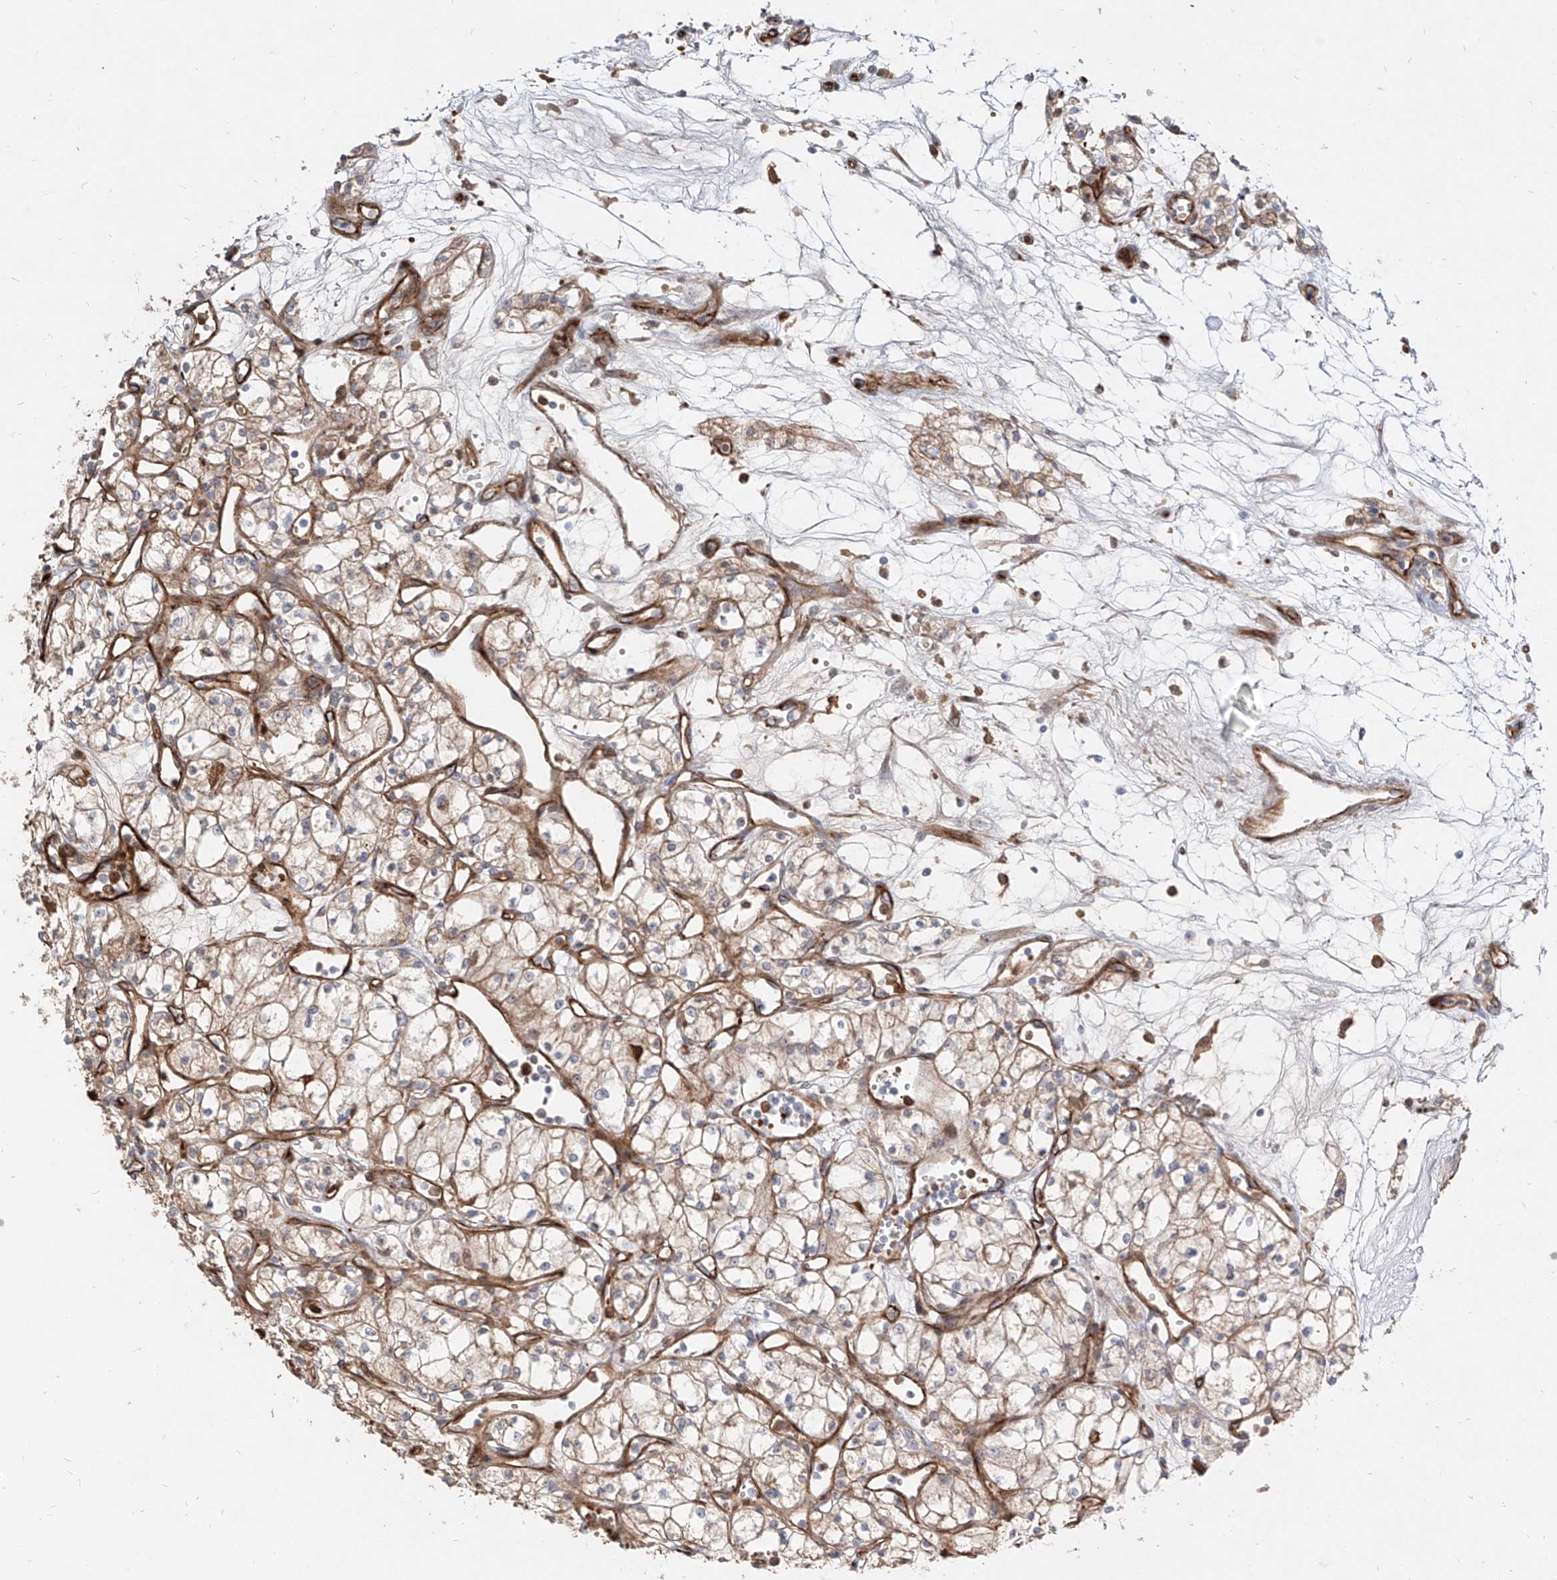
{"staining": {"intensity": "weak", "quantity": ">75%", "location": "cytoplasmic/membranous"}, "tissue": "renal cancer", "cell_type": "Tumor cells", "image_type": "cancer", "snomed": [{"axis": "morphology", "description": "Adenocarcinoma, NOS"}, {"axis": "topography", "description": "Kidney"}], "caption": "About >75% of tumor cells in human adenocarcinoma (renal) reveal weak cytoplasmic/membranous protein positivity as visualized by brown immunohistochemical staining.", "gene": "KYNU", "patient": {"sex": "male", "age": 59}}